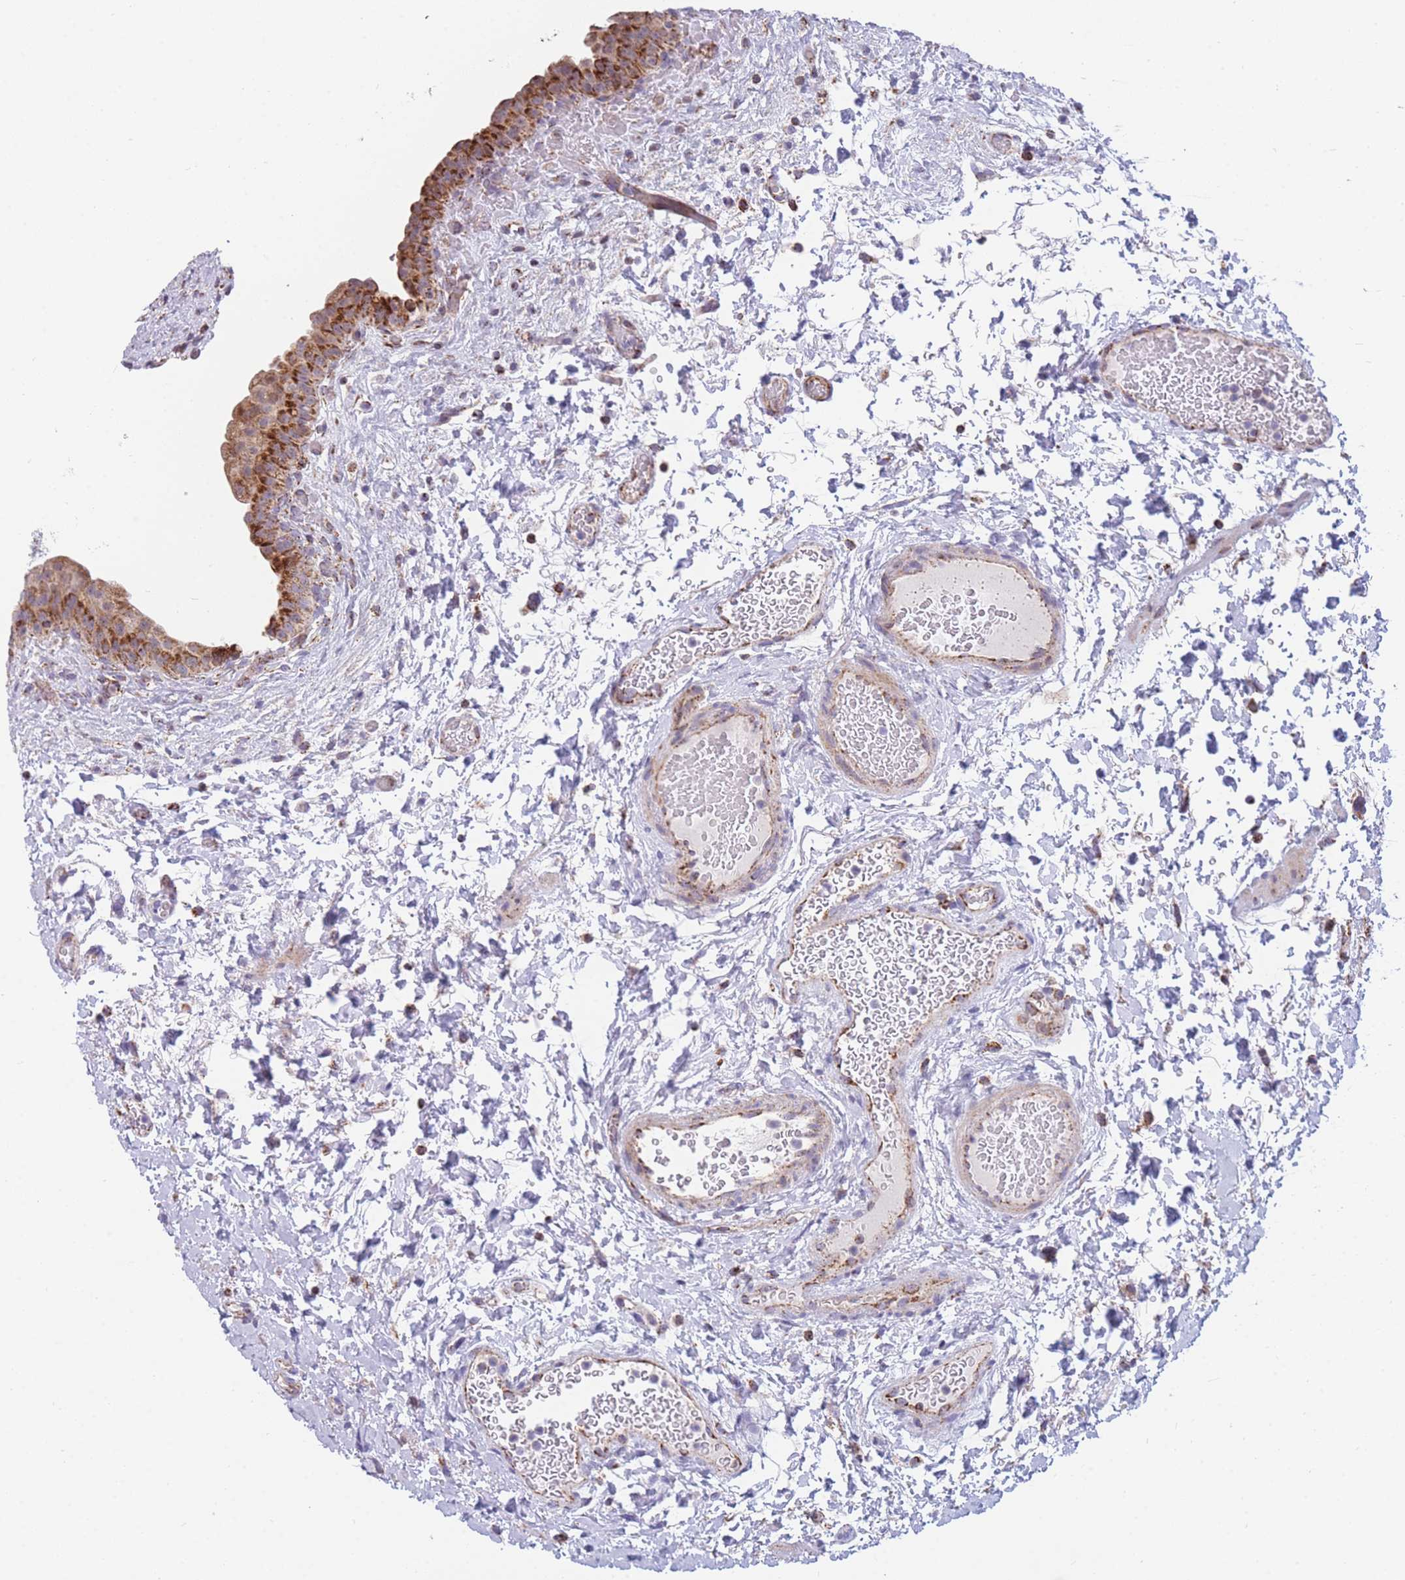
{"staining": {"intensity": "strong", "quantity": ">75%", "location": "cytoplasmic/membranous"}, "tissue": "urinary bladder", "cell_type": "Urothelial cells", "image_type": "normal", "snomed": [{"axis": "morphology", "description": "Normal tissue, NOS"}, {"axis": "topography", "description": "Urinary bladder"}], "caption": "IHC (DAB) staining of unremarkable human urinary bladder reveals strong cytoplasmic/membranous protein expression in about >75% of urothelial cells. The protein is shown in brown color, while the nuclei are stained blue.", "gene": "DDX49", "patient": {"sex": "male", "age": 69}}